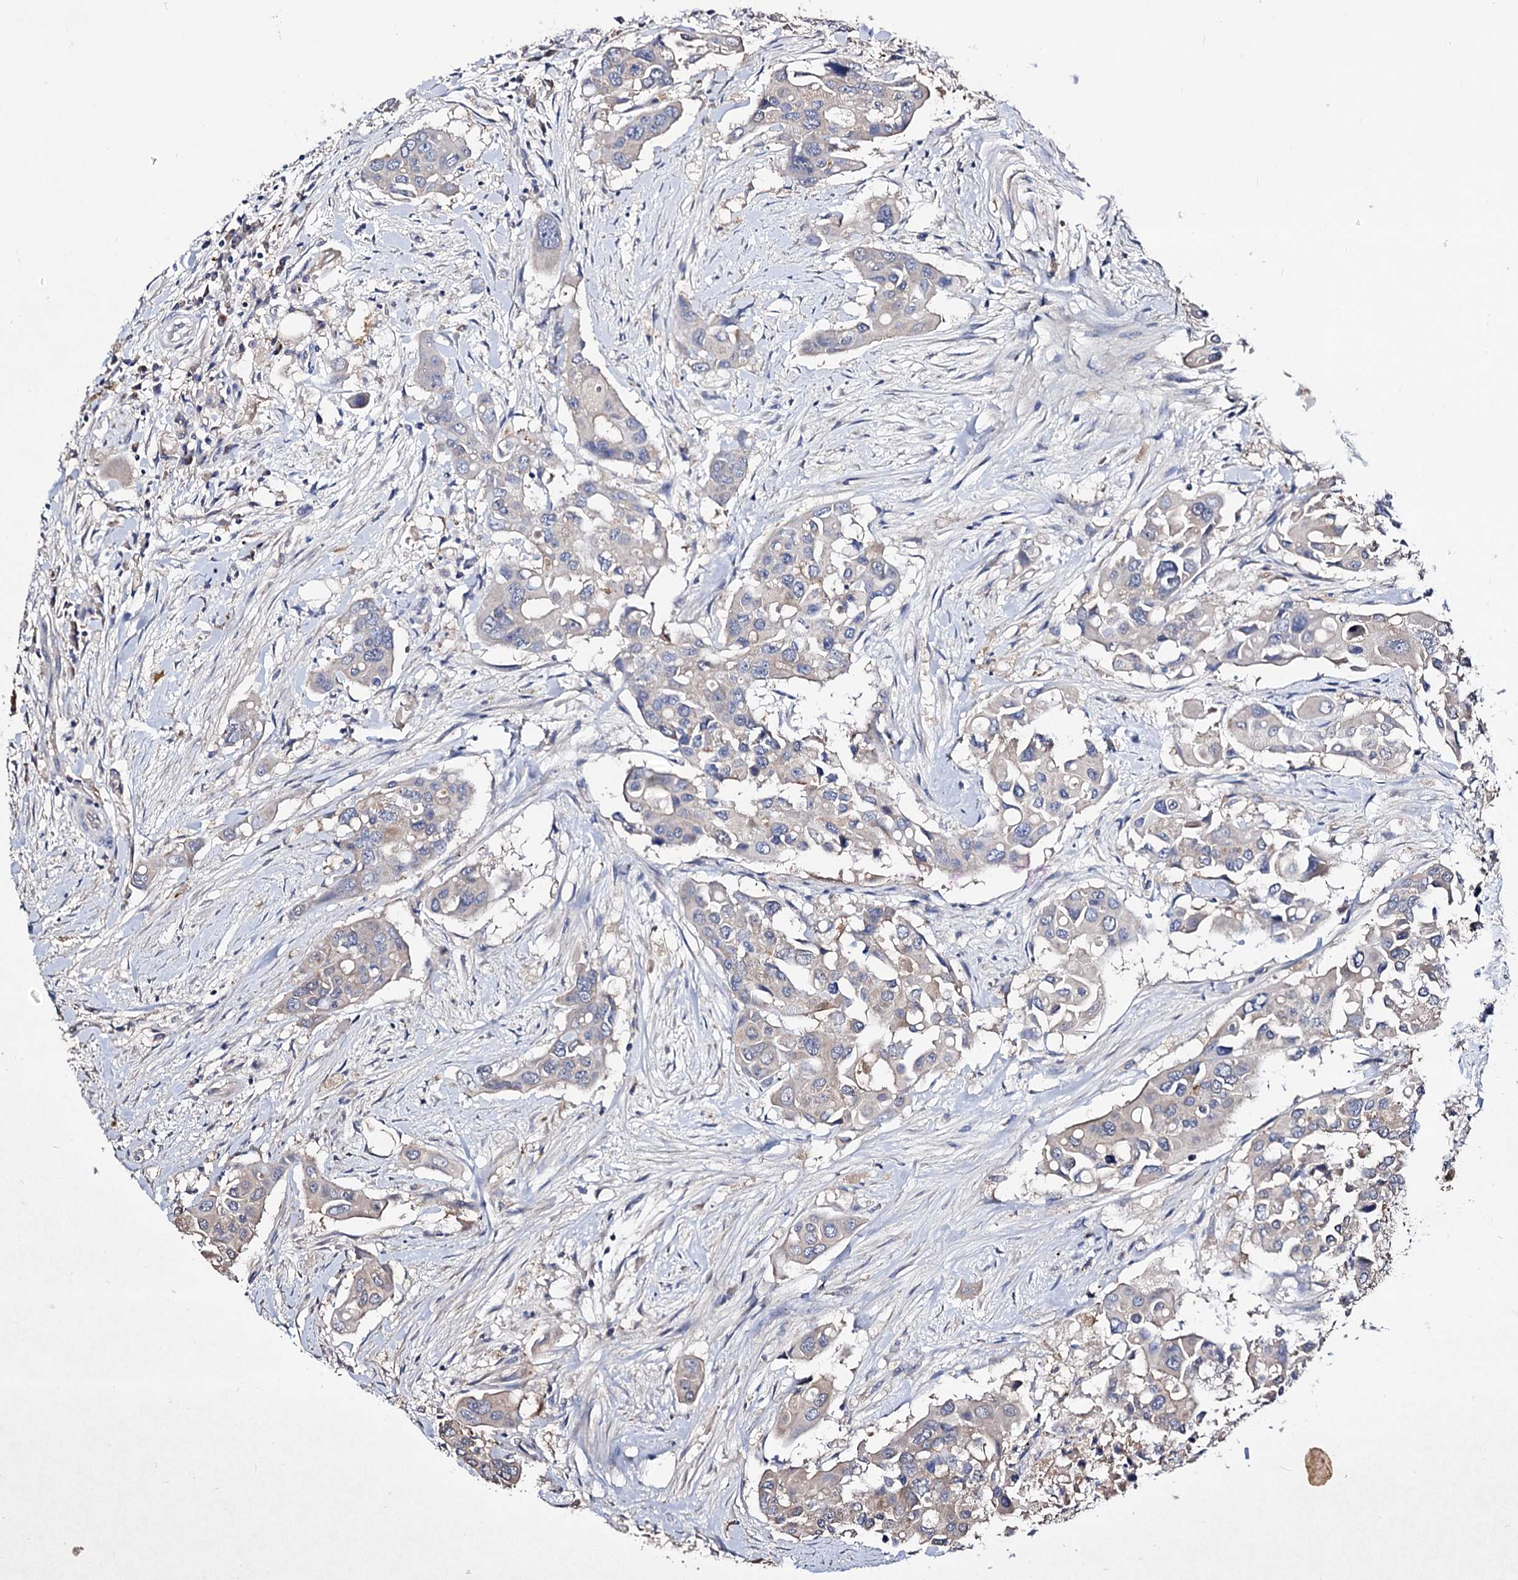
{"staining": {"intensity": "weak", "quantity": "<25%", "location": "cytoplasmic/membranous"}, "tissue": "colorectal cancer", "cell_type": "Tumor cells", "image_type": "cancer", "snomed": [{"axis": "morphology", "description": "Adenocarcinoma, NOS"}, {"axis": "topography", "description": "Colon"}], "caption": "Immunohistochemistry (IHC) of colorectal cancer reveals no expression in tumor cells.", "gene": "ARFIP2", "patient": {"sex": "male", "age": 77}}